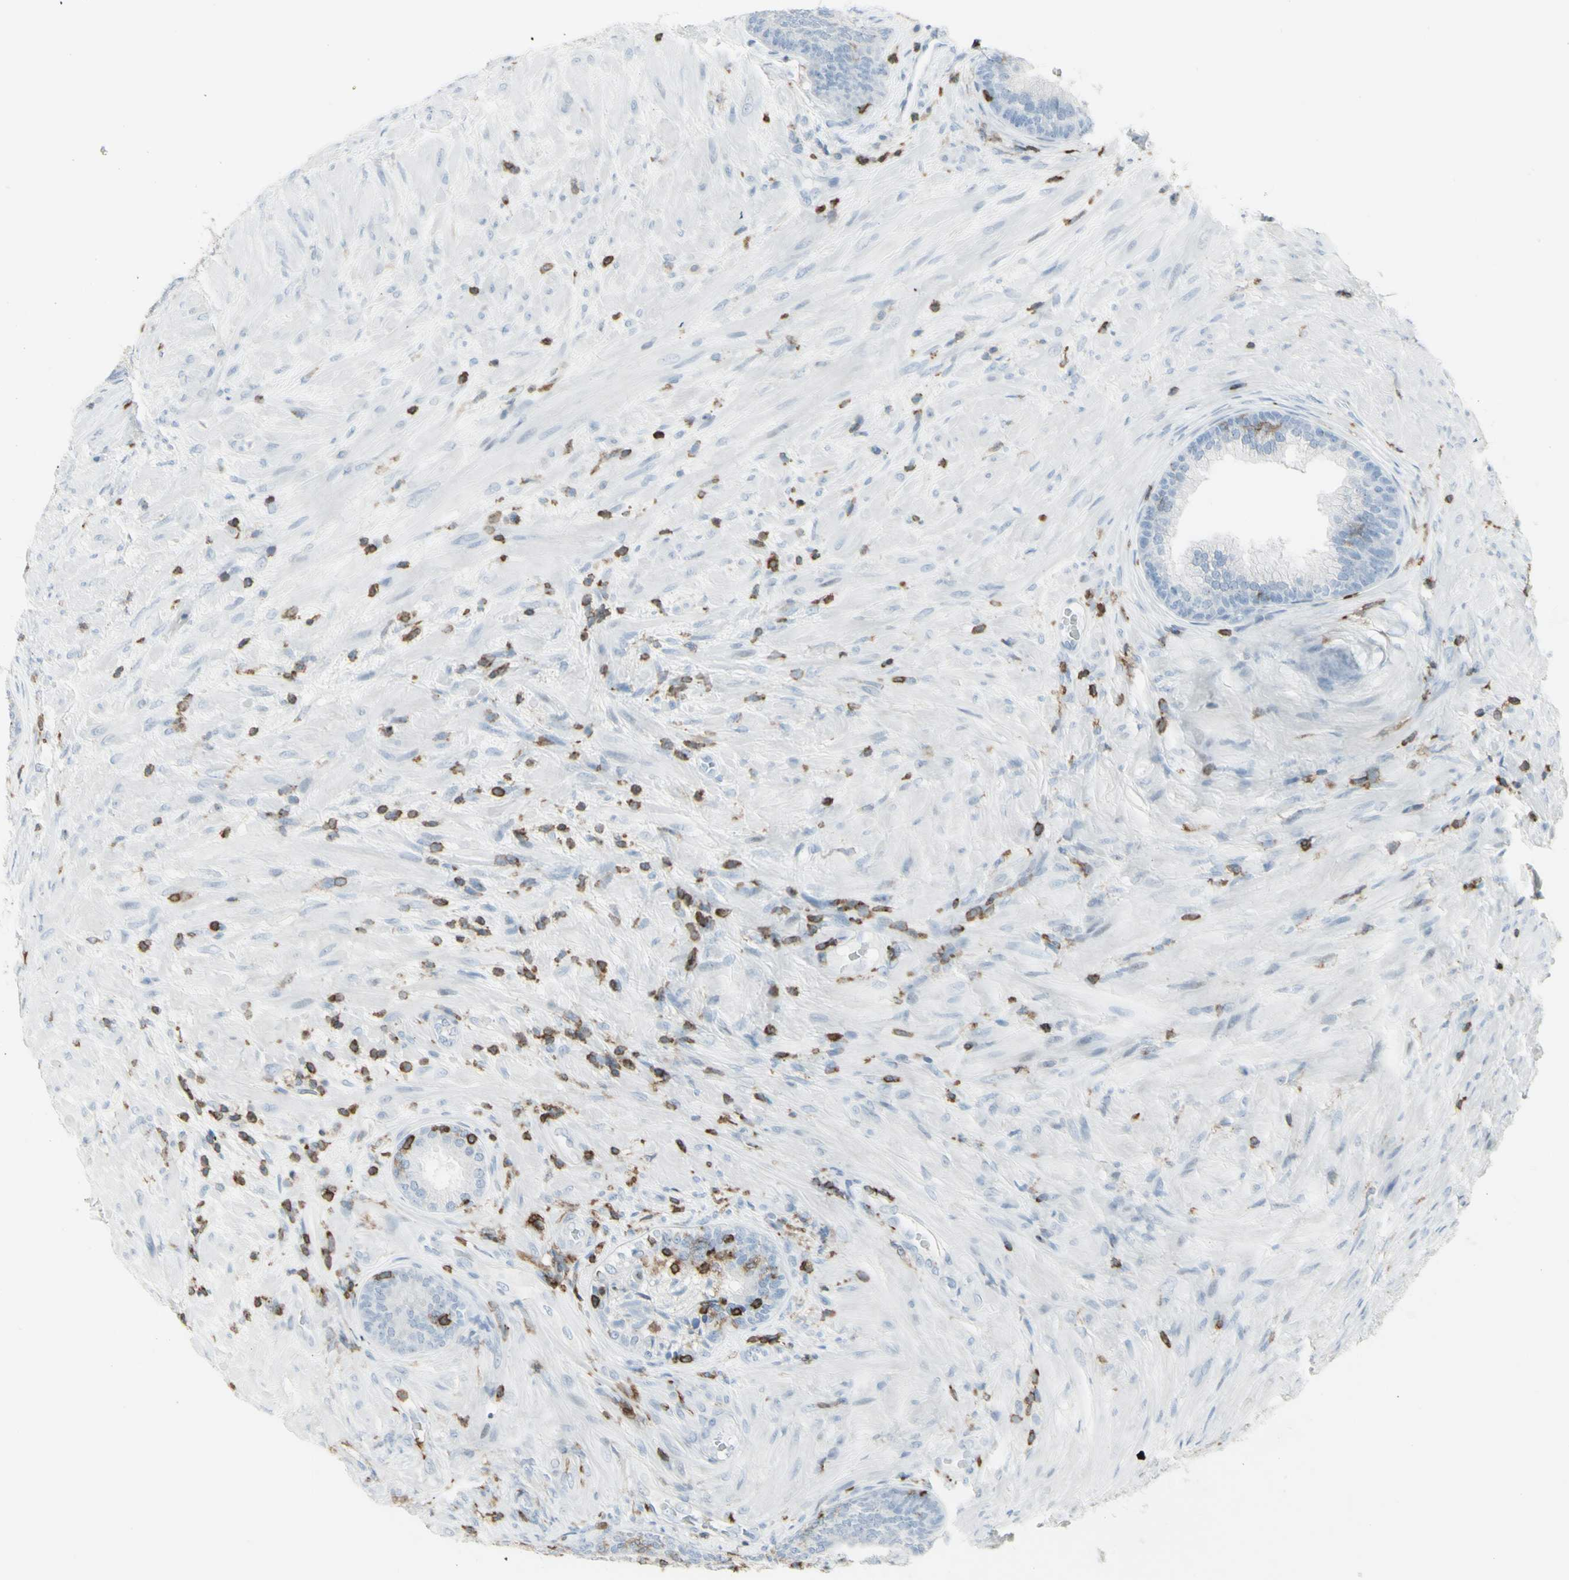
{"staining": {"intensity": "moderate", "quantity": "<25%", "location": "cytoplasmic/membranous"}, "tissue": "prostate", "cell_type": "Glandular cells", "image_type": "normal", "snomed": [{"axis": "morphology", "description": "Normal tissue, NOS"}, {"axis": "topography", "description": "Prostate"}], "caption": "Prostate stained for a protein (brown) shows moderate cytoplasmic/membranous positive staining in about <25% of glandular cells.", "gene": "NRG1", "patient": {"sex": "male", "age": 76}}